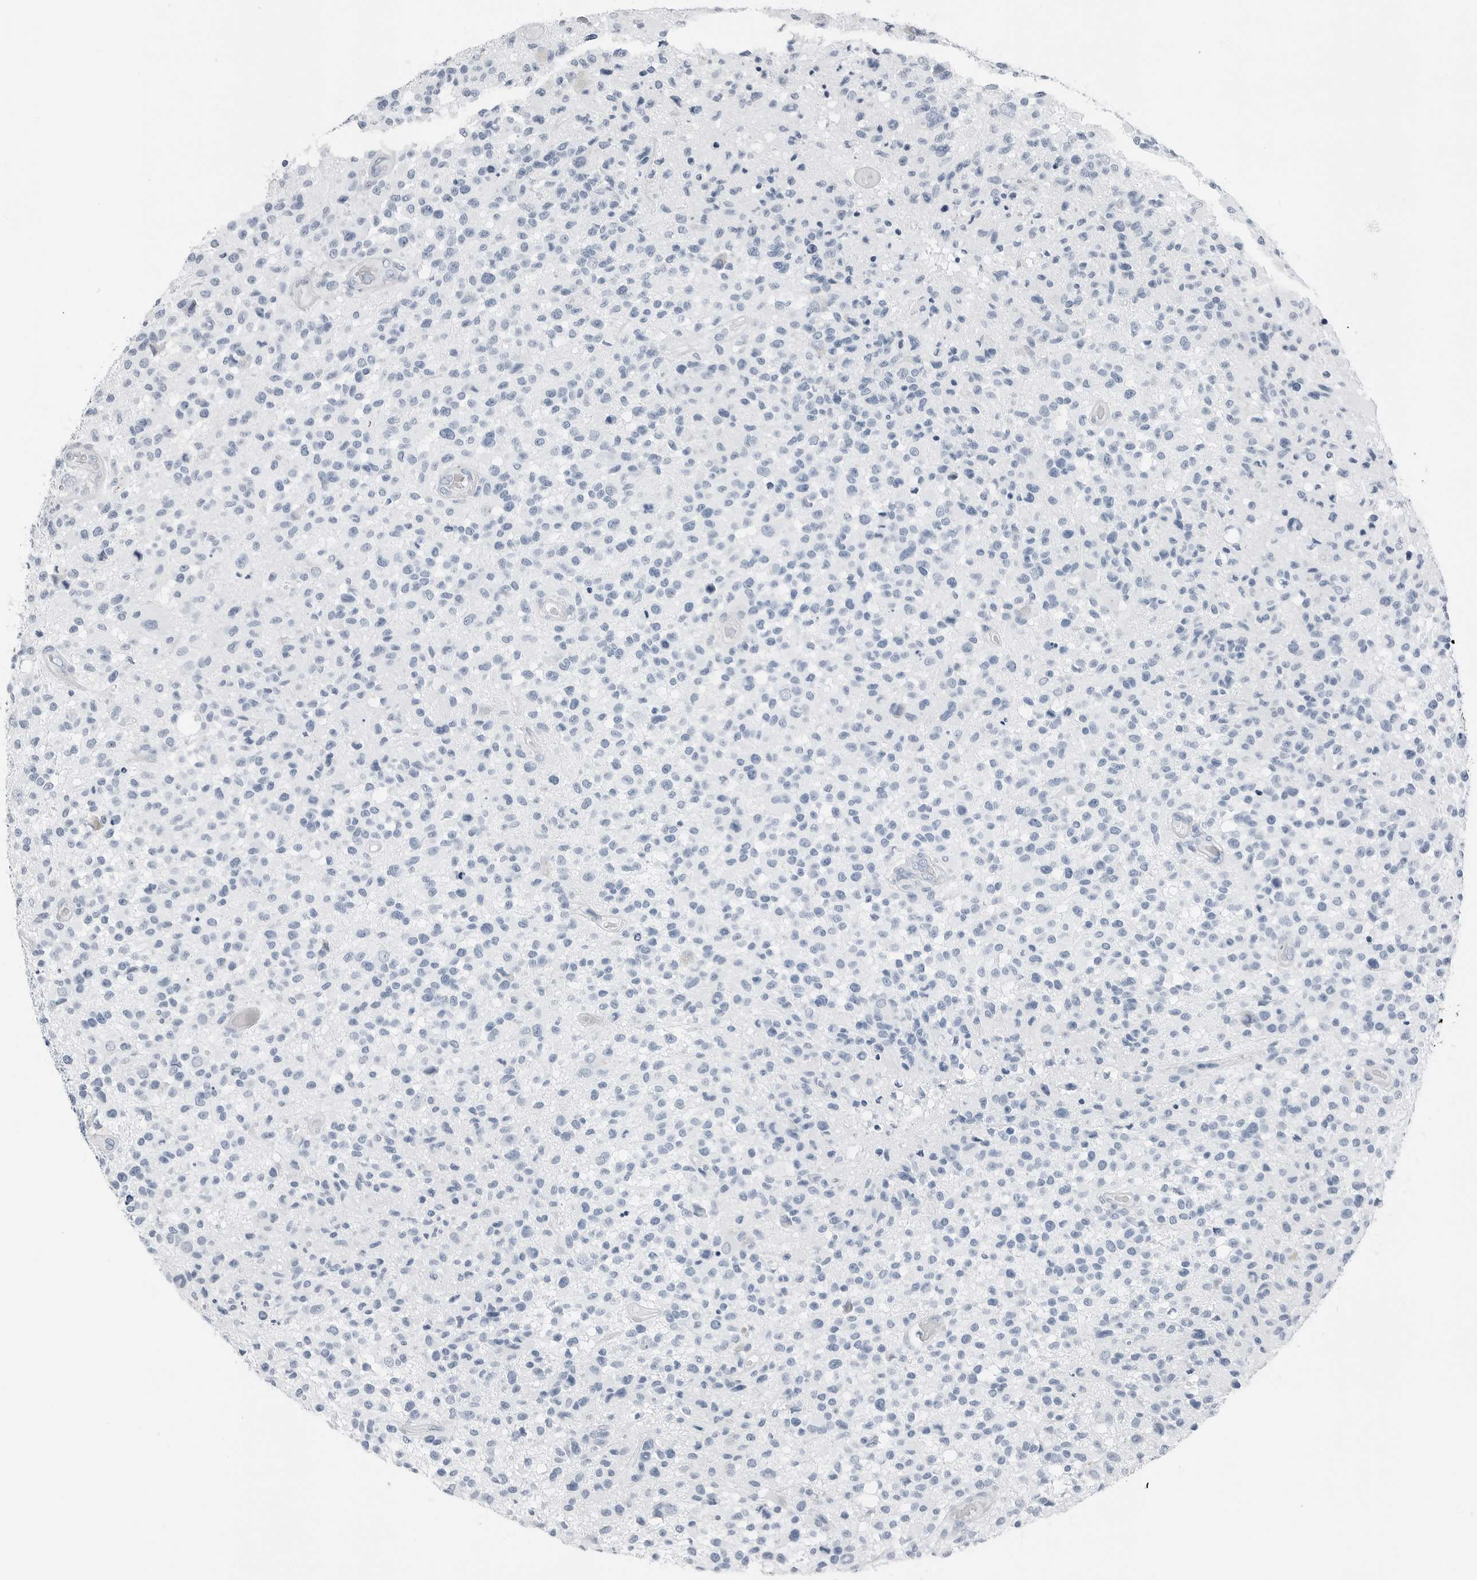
{"staining": {"intensity": "negative", "quantity": "none", "location": "none"}, "tissue": "glioma", "cell_type": "Tumor cells", "image_type": "cancer", "snomed": [{"axis": "morphology", "description": "Glioma, malignant, High grade"}, {"axis": "morphology", "description": "Glioblastoma, NOS"}, {"axis": "topography", "description": "Brain"}], "caption": "This photomicrograph is of malignant high-grade glioma stained with immunohistochemistry to label a protein in brown with the nuclei are counter-stained blue. There is no positivity in tumor cells.", "gene": "SLPI", "patient": {"sex": "male", "age": 60}}